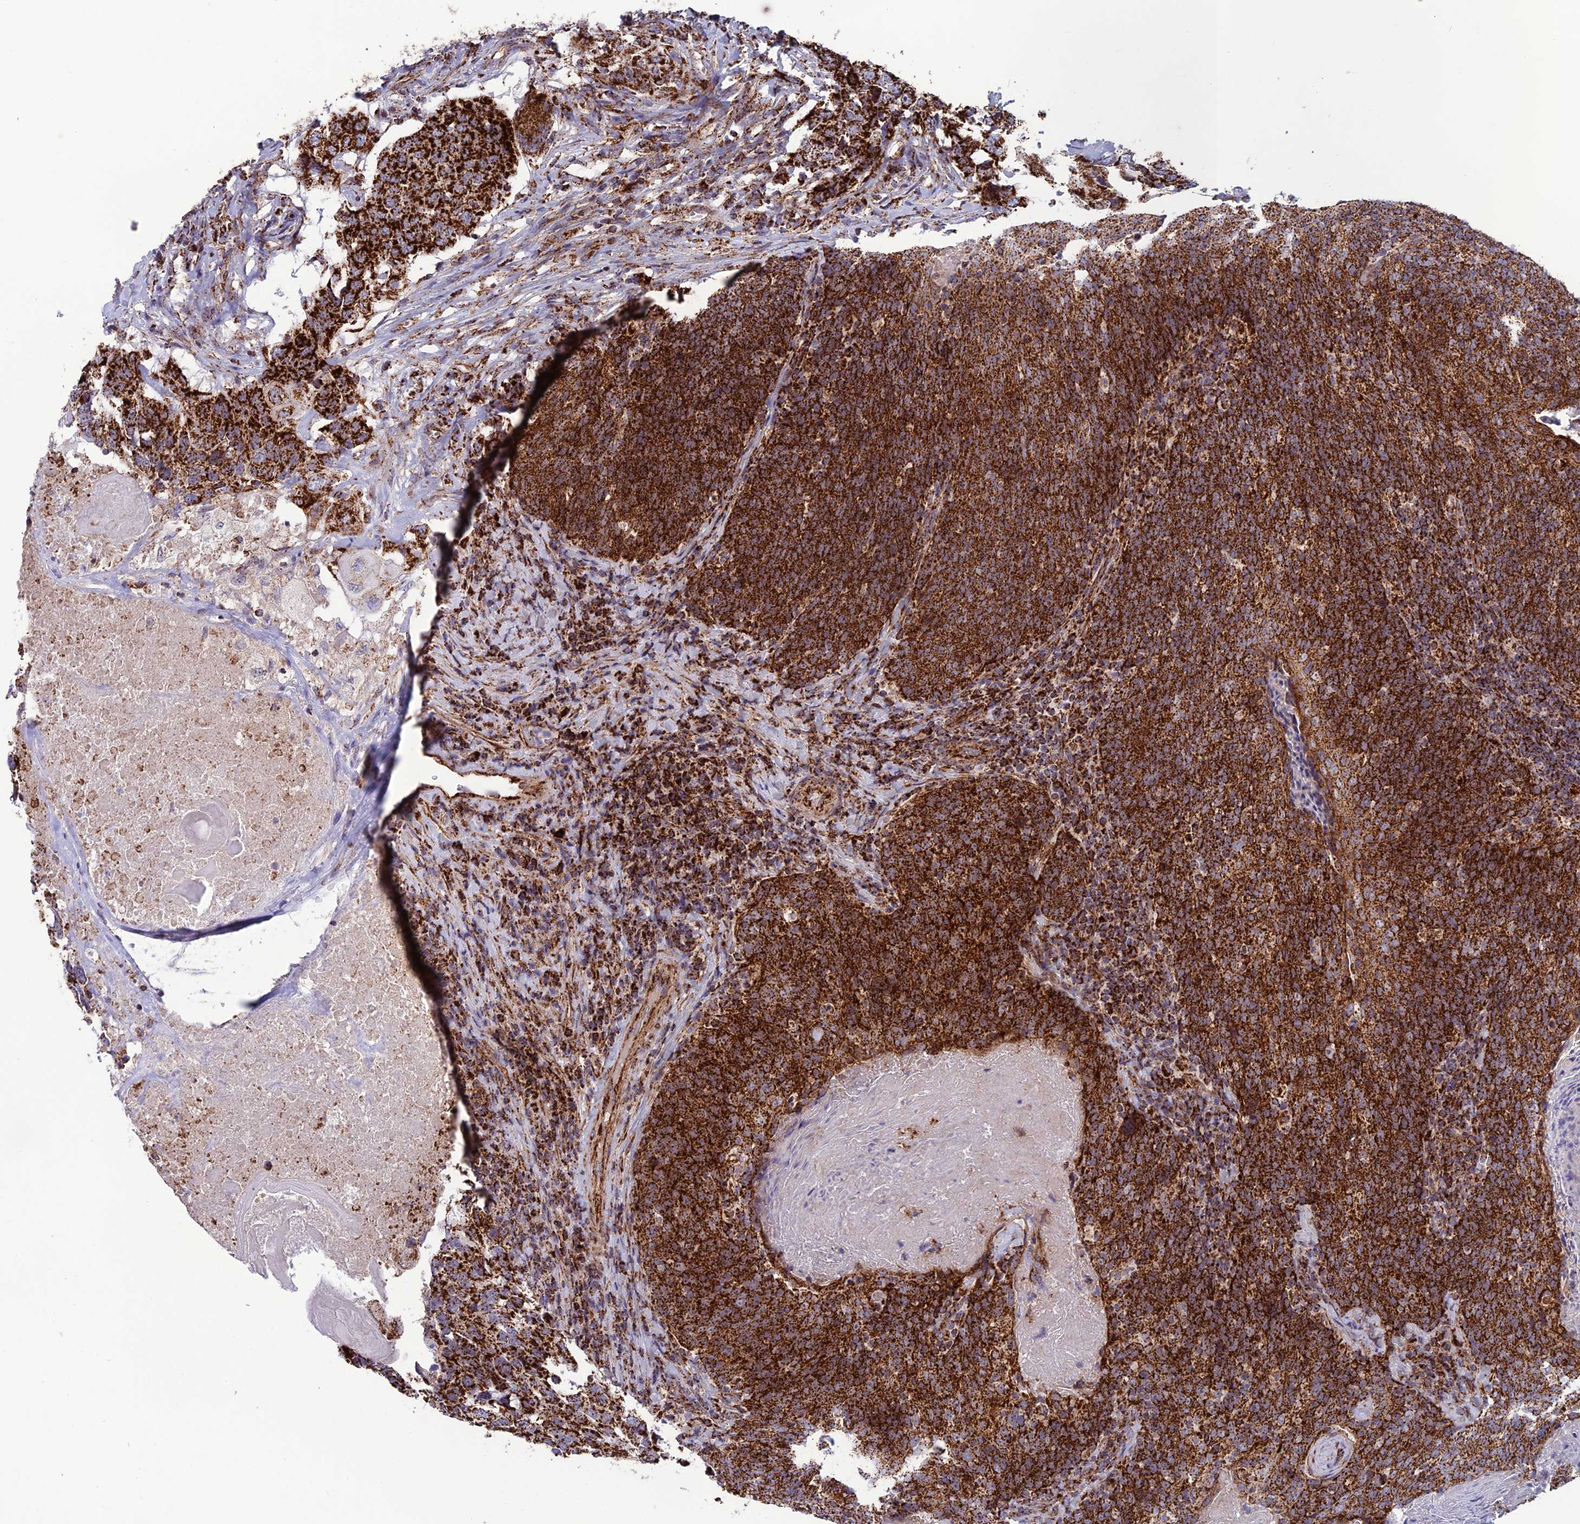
{"staining": {"intensity": "strong", "quantity": ">75%", "location": "cytoplasmic/membranous"}, "tissue": "head and neck cancer", "cell_type": "Tumor cells", "image_type": "cancer", "snomed": [{"axis": "morphology", "description": "Squamous cell carcinoma, NOS"}, {"axis": "morphology", "description": "Squamous cell carcinoma, metastatic, NOS"}, {"axis": "topography", "description": "Lymph node"}, {"axis": "topography", "description": "Head-Neck"}], "caption": "Immunohistochemical staining of squamous cell carcinoma (head and neck) reveals strong cytoplasmic/membranous protein staining in about >75% of tumor cells.", "gene": "MRPS18B", "patient": {"sex": "male", "age": 62}}